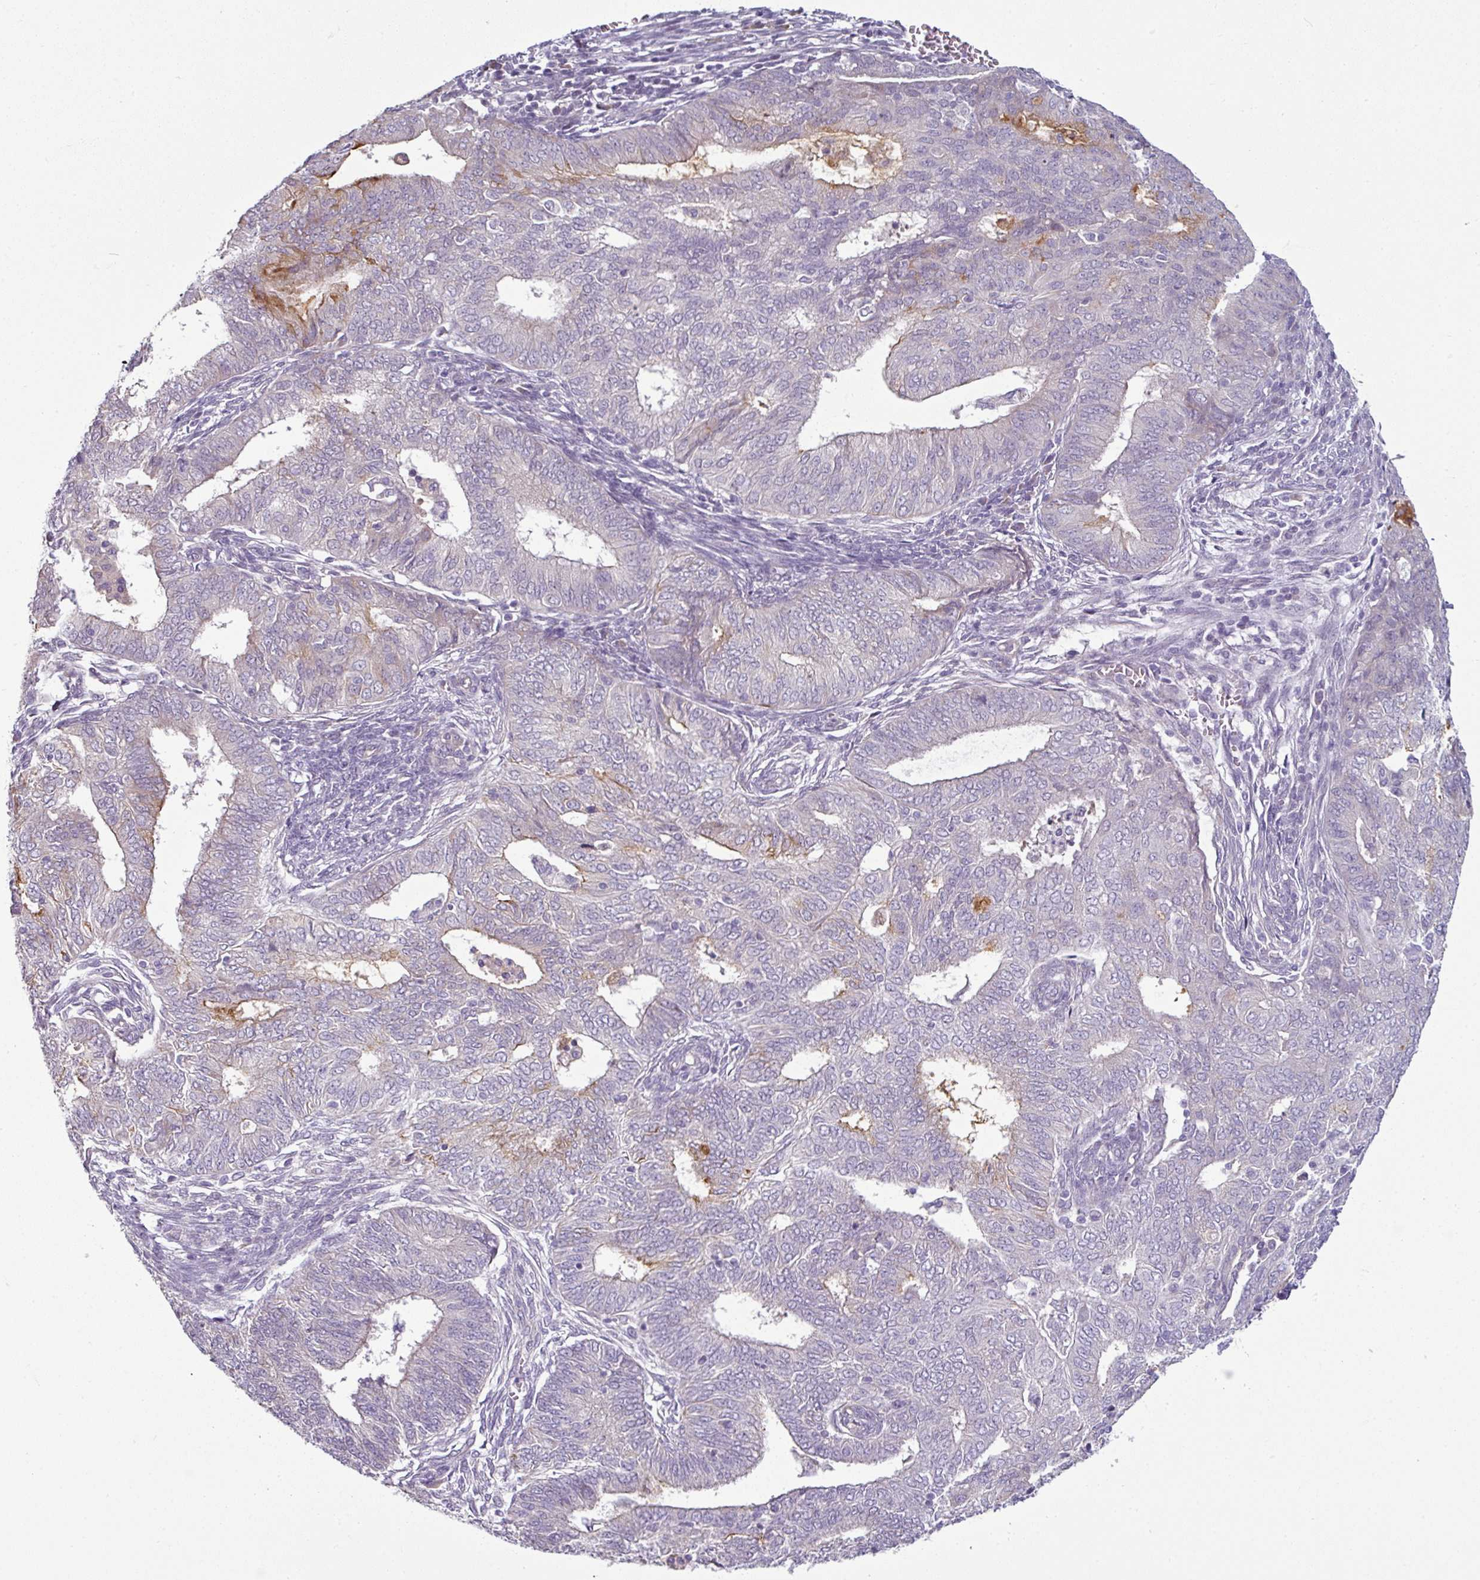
{"staining": {"intensity": "weak", "quantity": "<25%", "location": "cytoplasmic/membranous"}, "tissue": "endometrial cancer", "cell_type": "Tumor cells", "image_type": "cancer", "snomed": [{"axis": "morphology", "description": "Adenocarcinoma, NOS"}, {"axis": "topography", "description": "Endometrium"}], "caption": "Immunohistochemical staining of endometrial cancer exhibits no significant expression in tumor cells.", "gene": "OR52D1", "patient": {"sex": "female", "age": 62}}